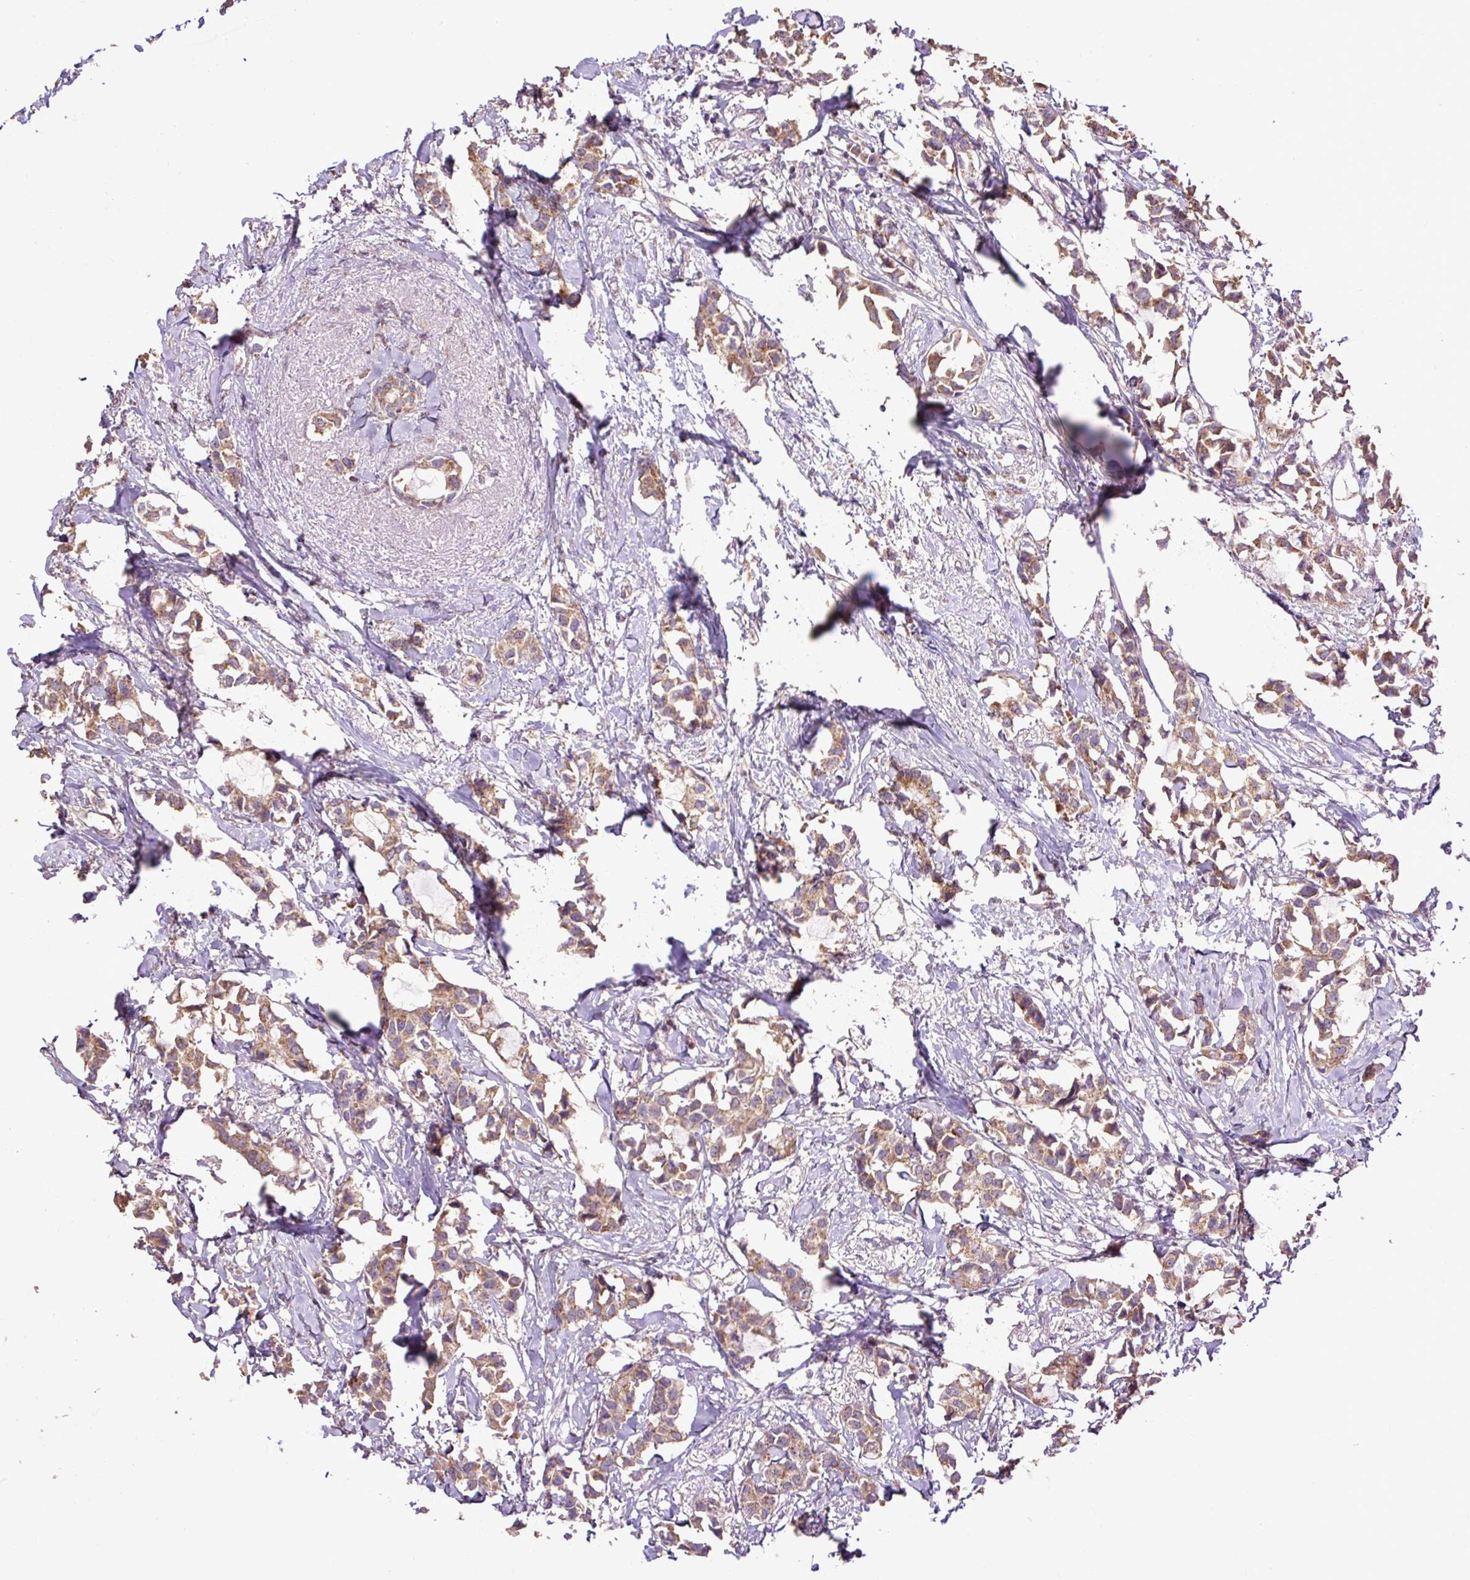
{"staining": {"intensity": "moderate", "quantity": ">75%", "location": "cytoplasmic/membranous"}, "tissue": "breast cancer", "cell_type": "Tumor cells", "image_type": "cancer", "snomed": [{"axis": "morphology", "description": "Duct carcinoma"}, {"axis": "topography", "description": "Breast"}], "caption": "Moderate cytoplasmic/membranous protein staining is seen in about >75% of tumor cells in breast cancer.", "gene": "ABR", "patient": {"sex": "female", "age": 73}}